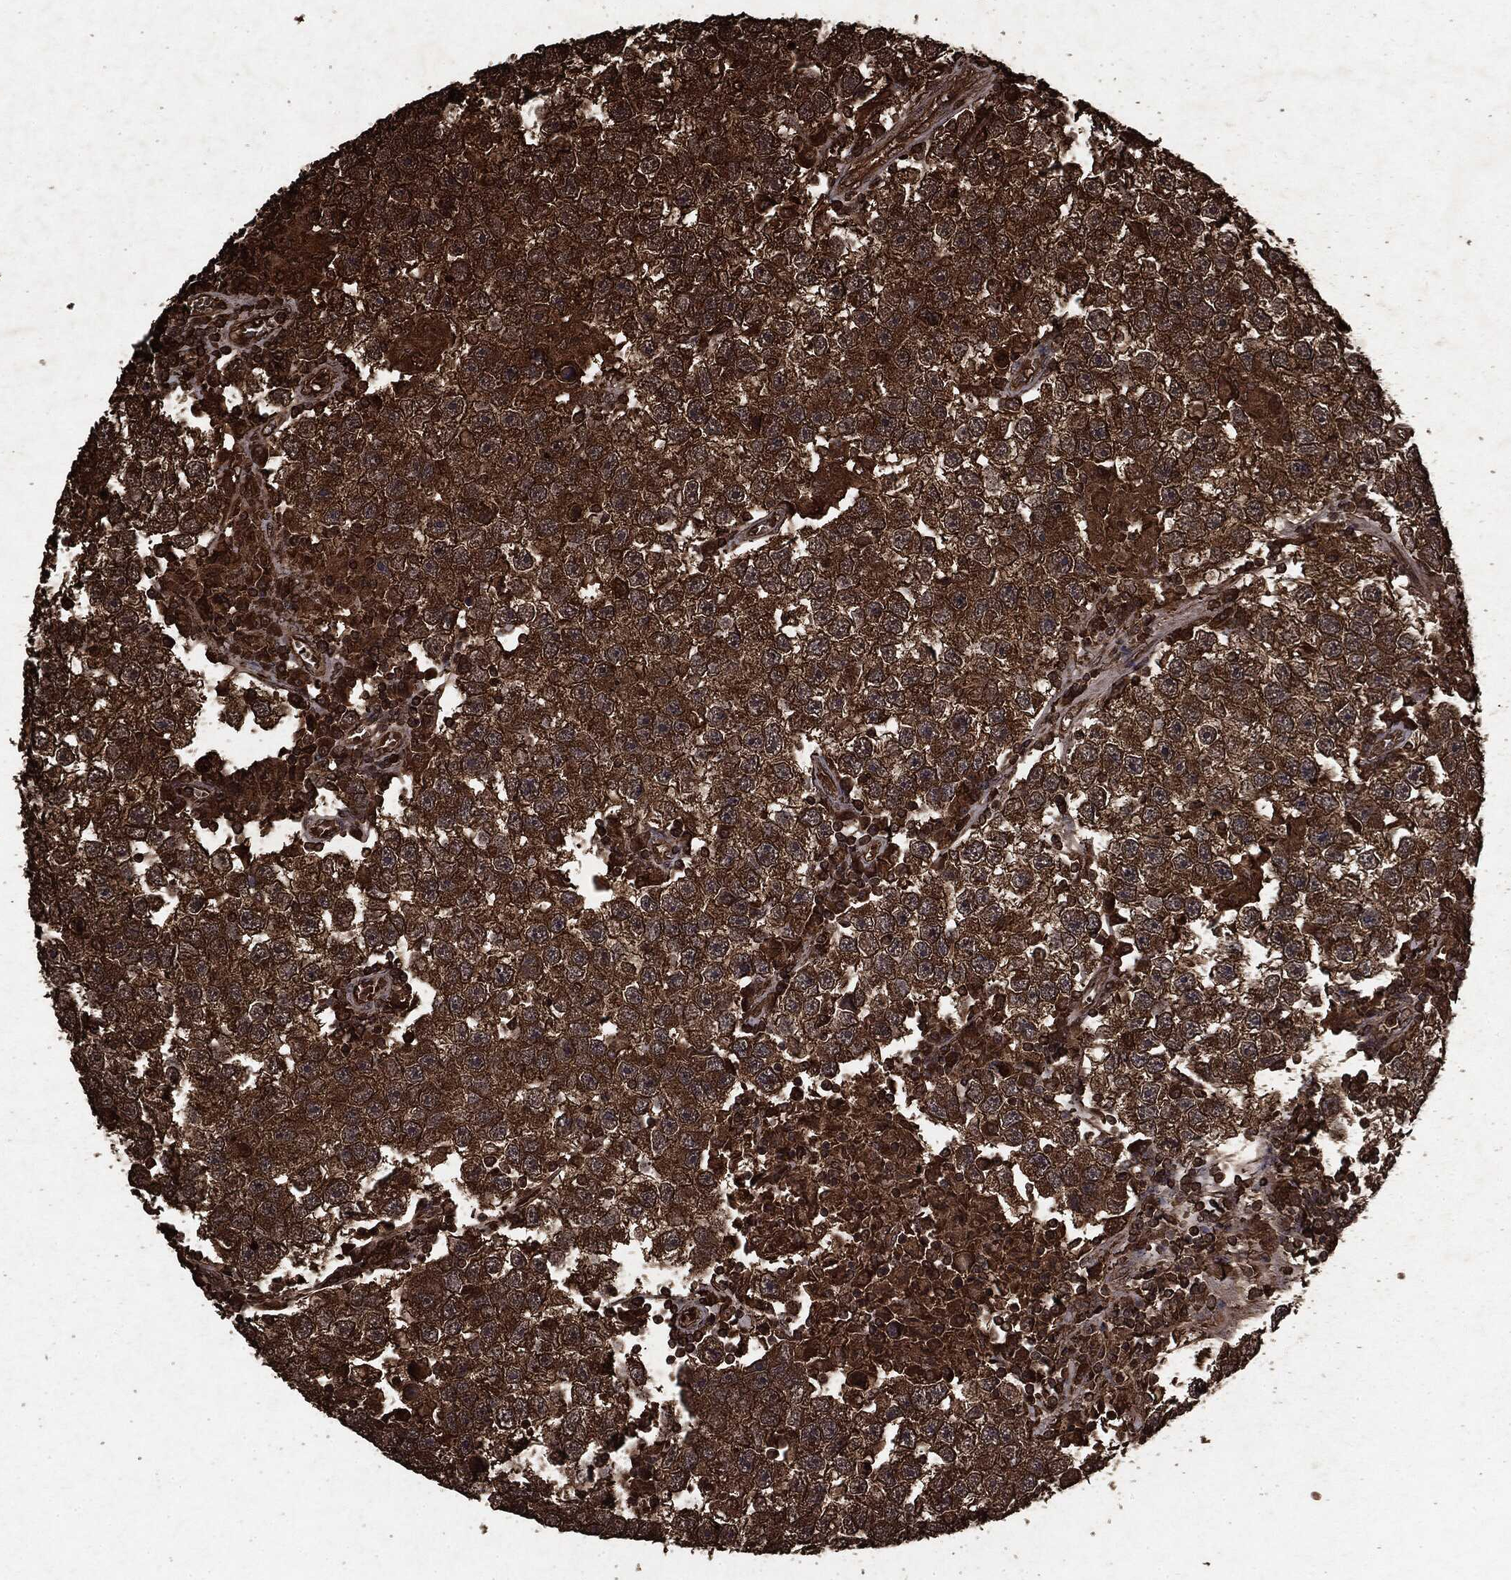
{"staining": {"intensity": "strong", "quantity": ">75%", "location": "cytoplasmic/membranous"}, "tissue": "testis cancer", "cell_type": "Tumor cells", "image_type": "cancer", "snomed": [{"axis": "morphology", "description": "Seminoma, NOS"}, {"axis": "topography", "description": "Testis"}], "caption": "Protein expression by IHC shows strong cytoplasmic/membranous expression in about >75% of tumor cells in testis cancer (seminoma).", "gene": "ARAF", "patient": {"sex": "male", "age": 26}}